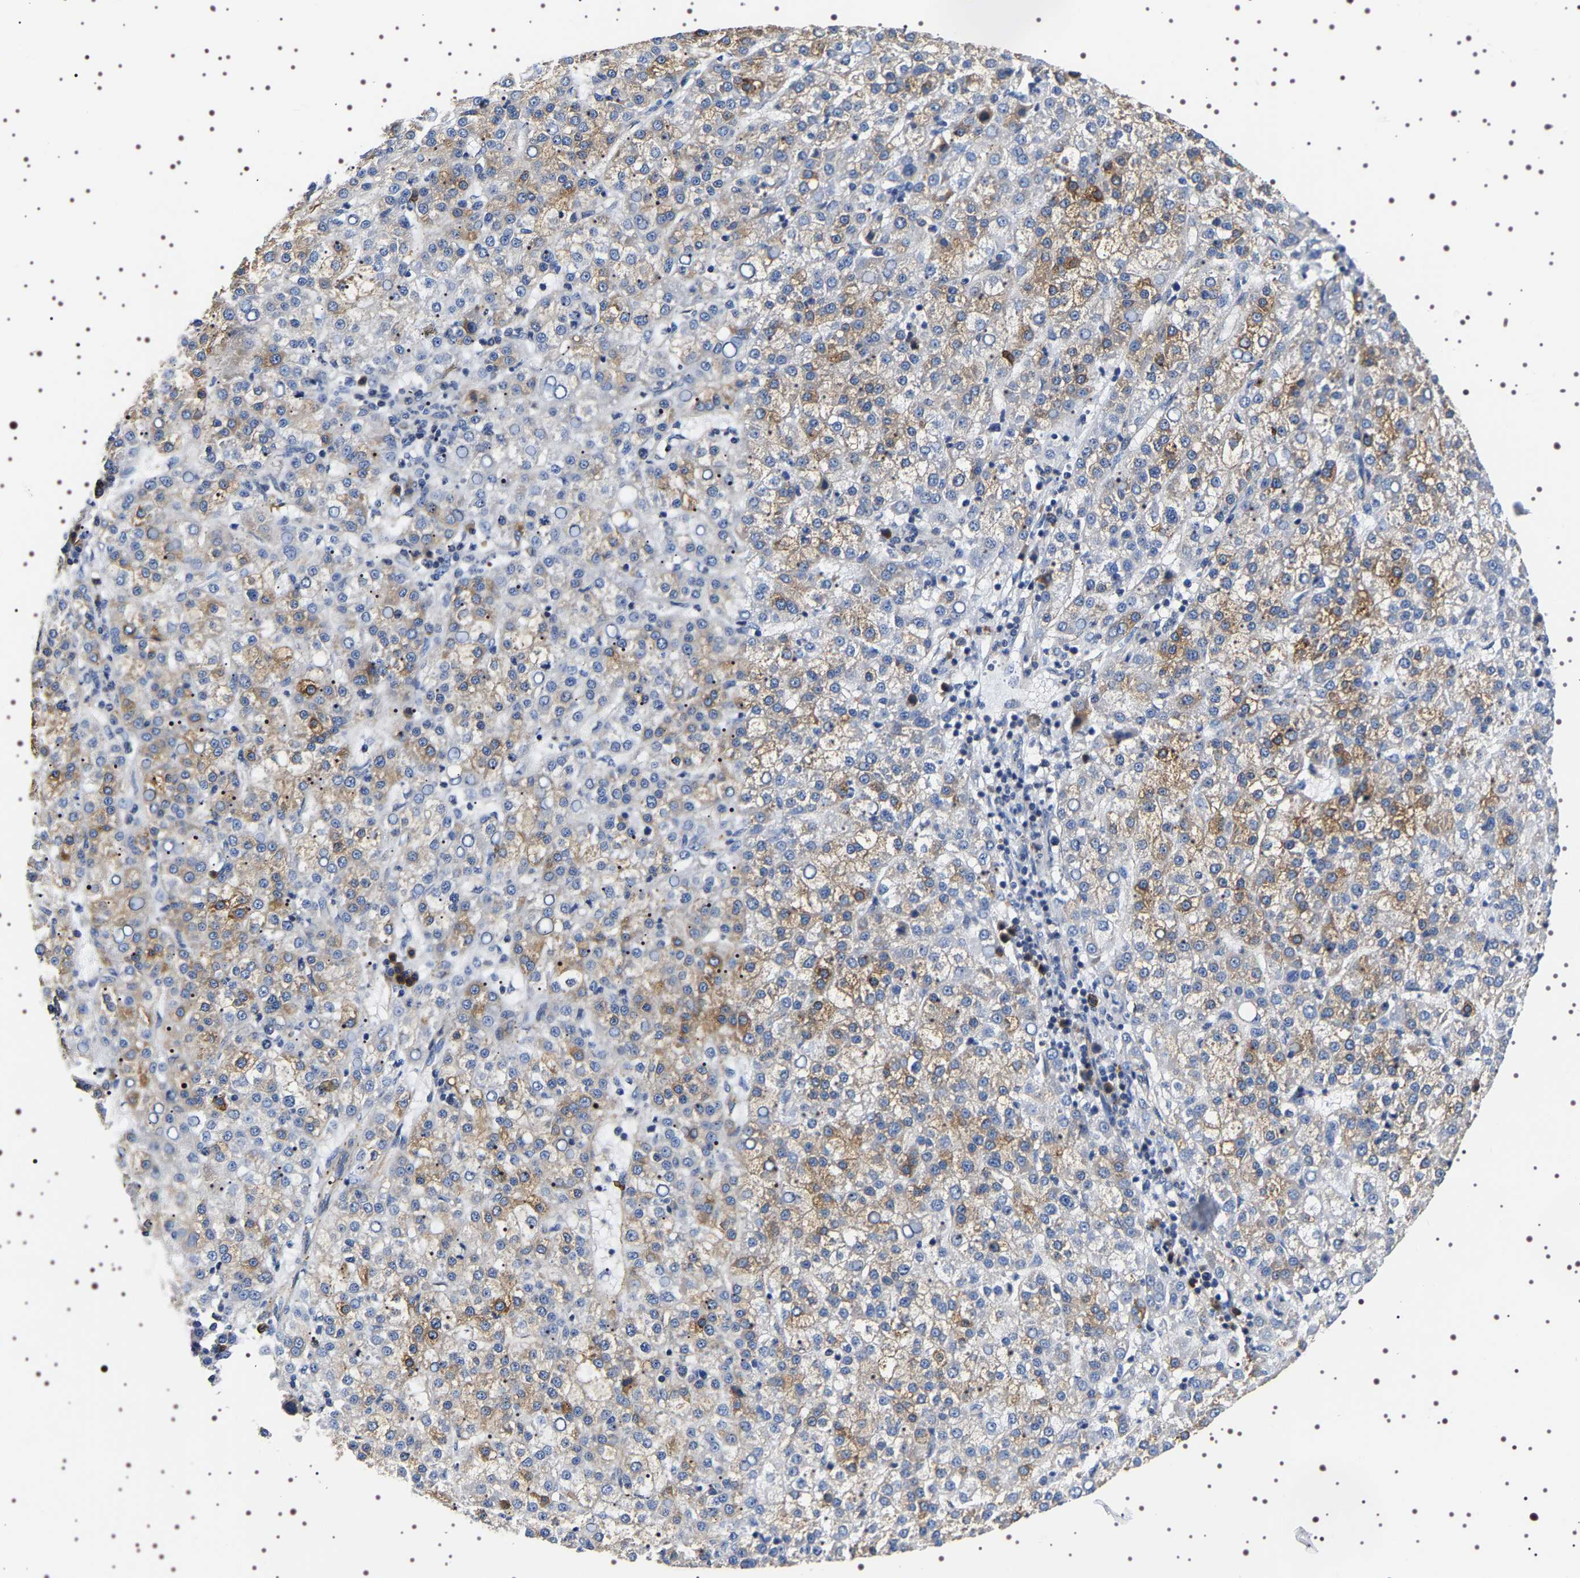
{"staining": {"intensity": "moderate", "quantity": ">75%", "location": "cytoplasmic/membranous"}, "tissue": "liver cancer", "cell_type": "Tumor cells", "image_type": "cancer", "snomed": [{"axis": "morphology", "description": "Carcinoma, Hepatocellular, NOS"}, {"axis": "topography", "description": "Liver"}], "caption": "Immunohistochemical staining of liver cancer (hepatocellular carcinoma) exhibits medium levels of moderate cytoplasmic/membranous protein staining in approximately >75% of tumor cells. The protein of interest is shown in brown color, while the nuclei are stained blue.", "gene": "SQLE", "patient": {"sex": "female", "age": 58}}